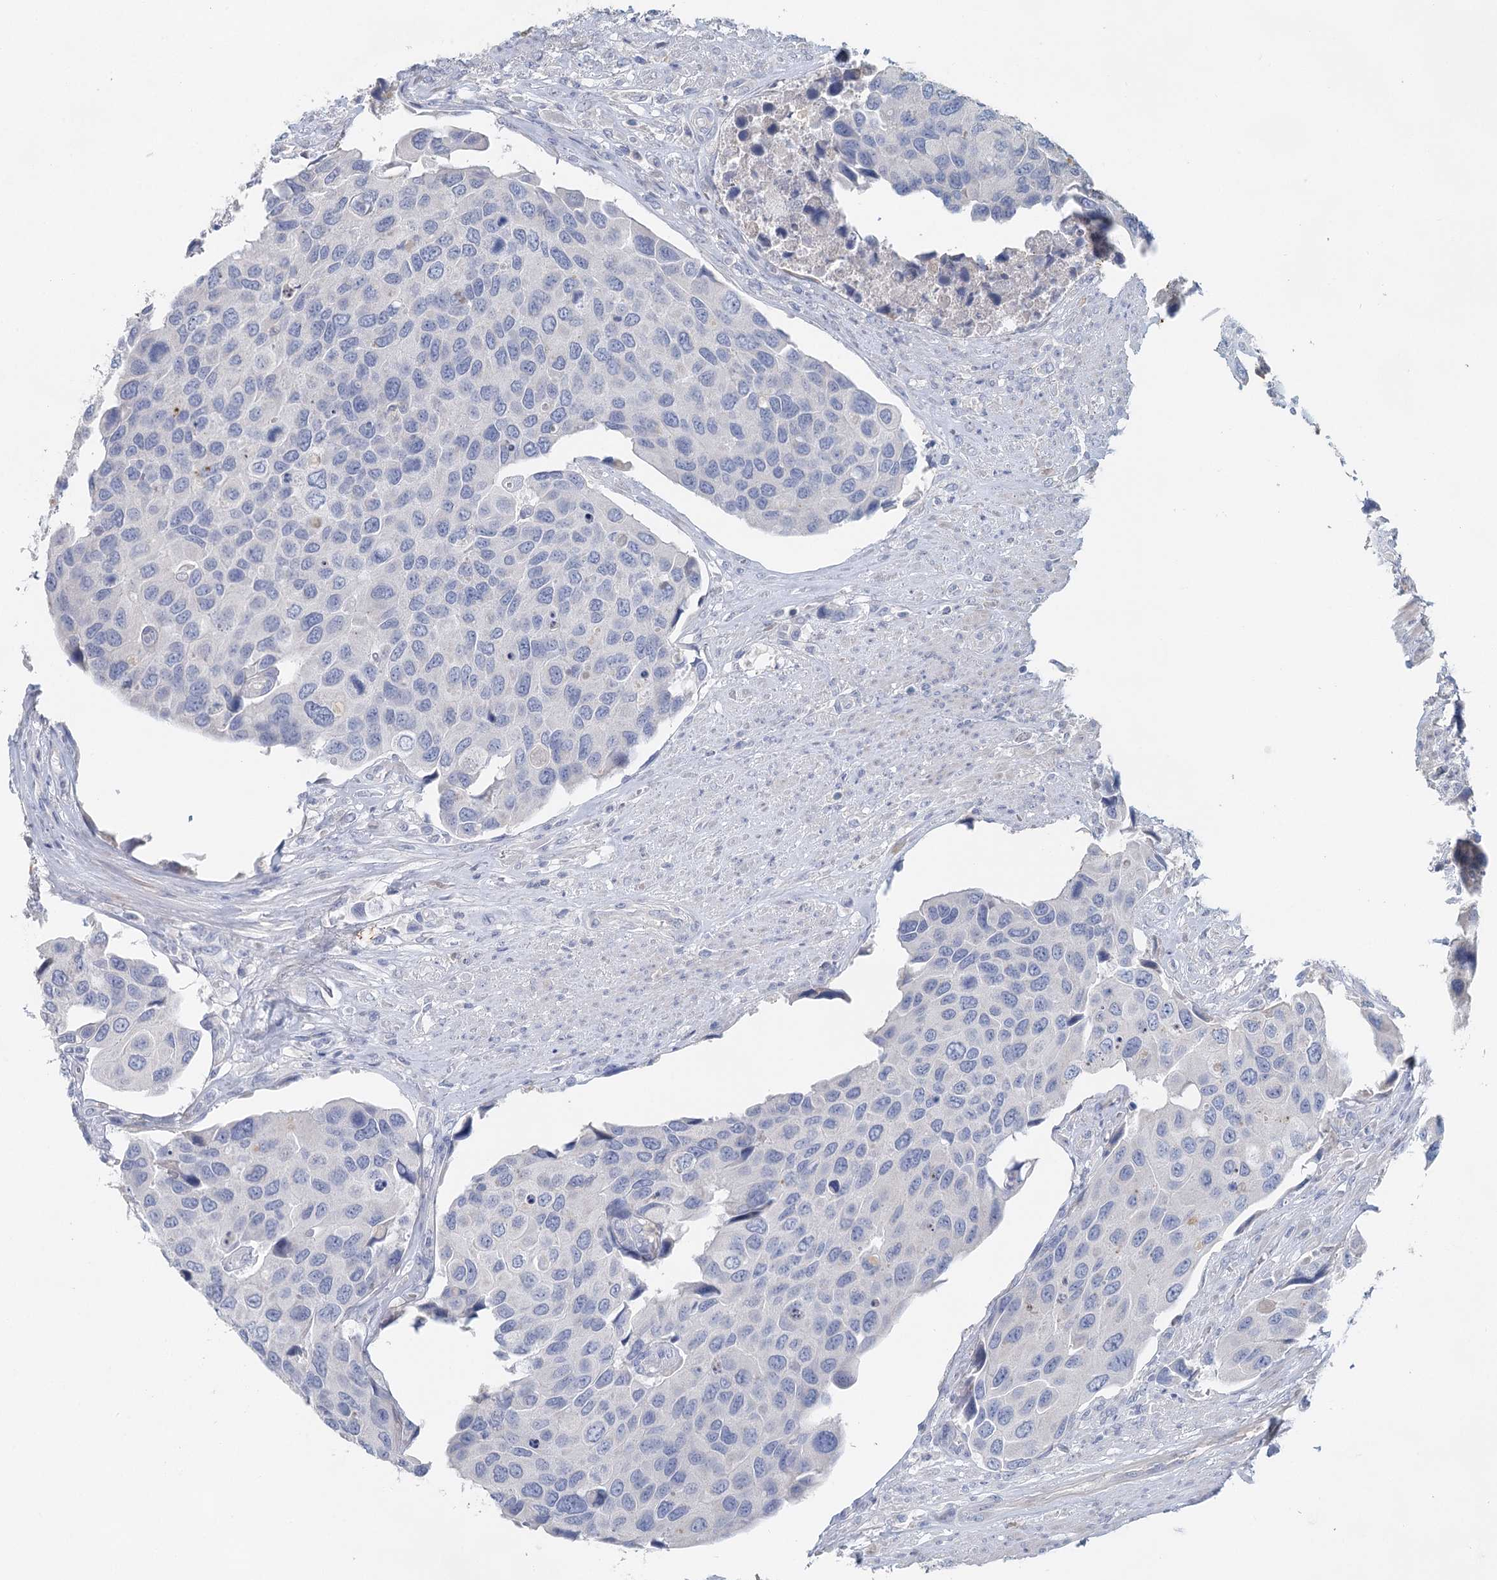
{"staining": {"intensity": "negative", "quantity": "none", "location": "none"}, "tissue": "urothelial cancer", "cell_type": "Tumor cells", "image_type": "cancer", "snomed": [{"axis": "morphology", "description": "Urothelial carcinoma, High grade"}, {"axis": "topography", "description": "Urinary bladder"}], "caption": "Human urothelial cancer stained for a protein using immunohistochemistry (IHC) displays no positivity in tumor cells.", "gene": "MYL6B", "patient": {"sex": "male", "age": 74}}